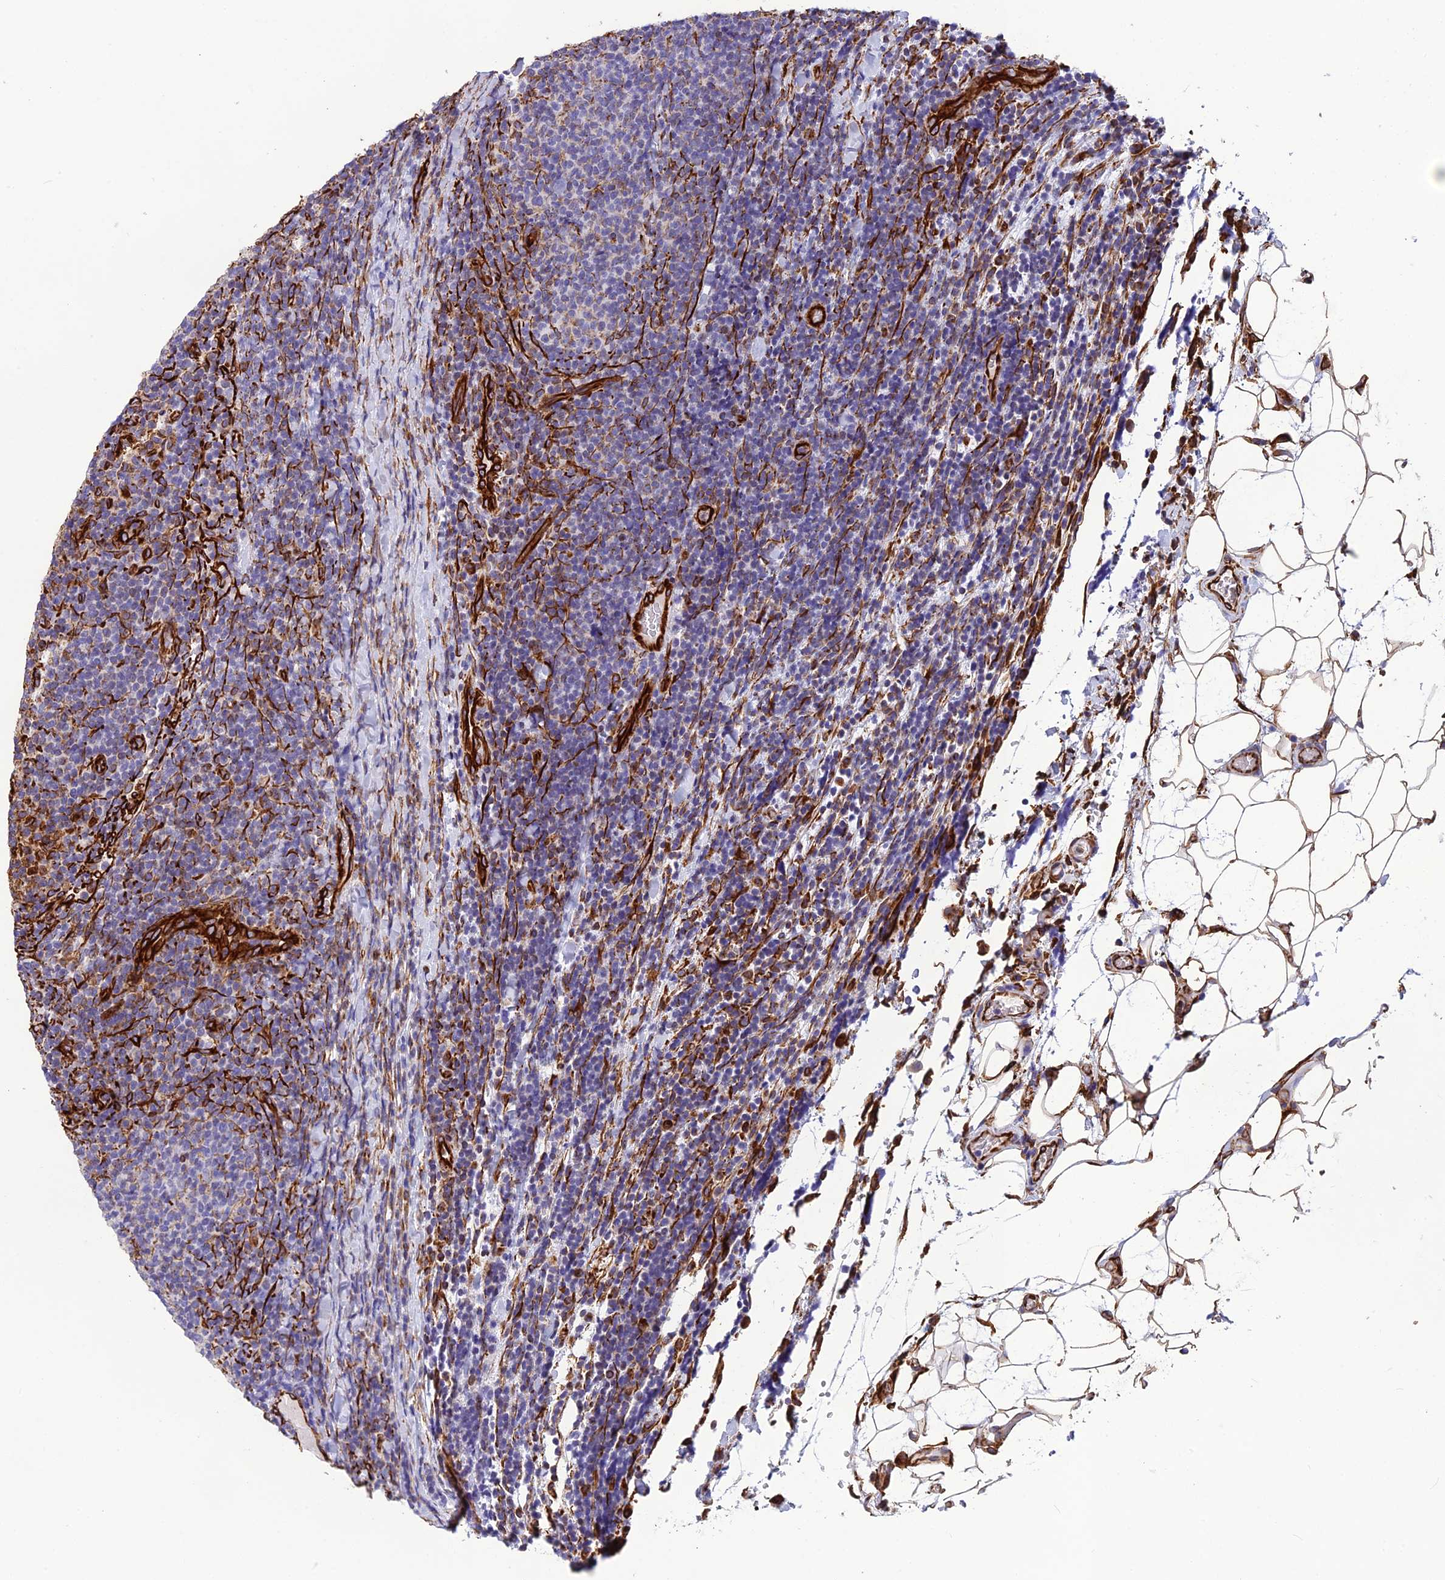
{"staining": {"intensity": "negative", "quantity": "none", "location": "none"}, "tissue": "lymphoma", "cell_type": "Tumor cells", "image_type": "cancer", "snomed": [{"axis": "morphology", "description": "Malignant lymphoma, non-Hodgkin's type, Low grade"}, {"axis": "topography", "description": "Lymph node"}], "caption": "IHC micrograph of neoplastic tissue: human lymphoma stained with DAB shows no significant protein staining in tumor cells.", "gene": "FBXL20", "patient": {"sex": "male", "age": 66}}